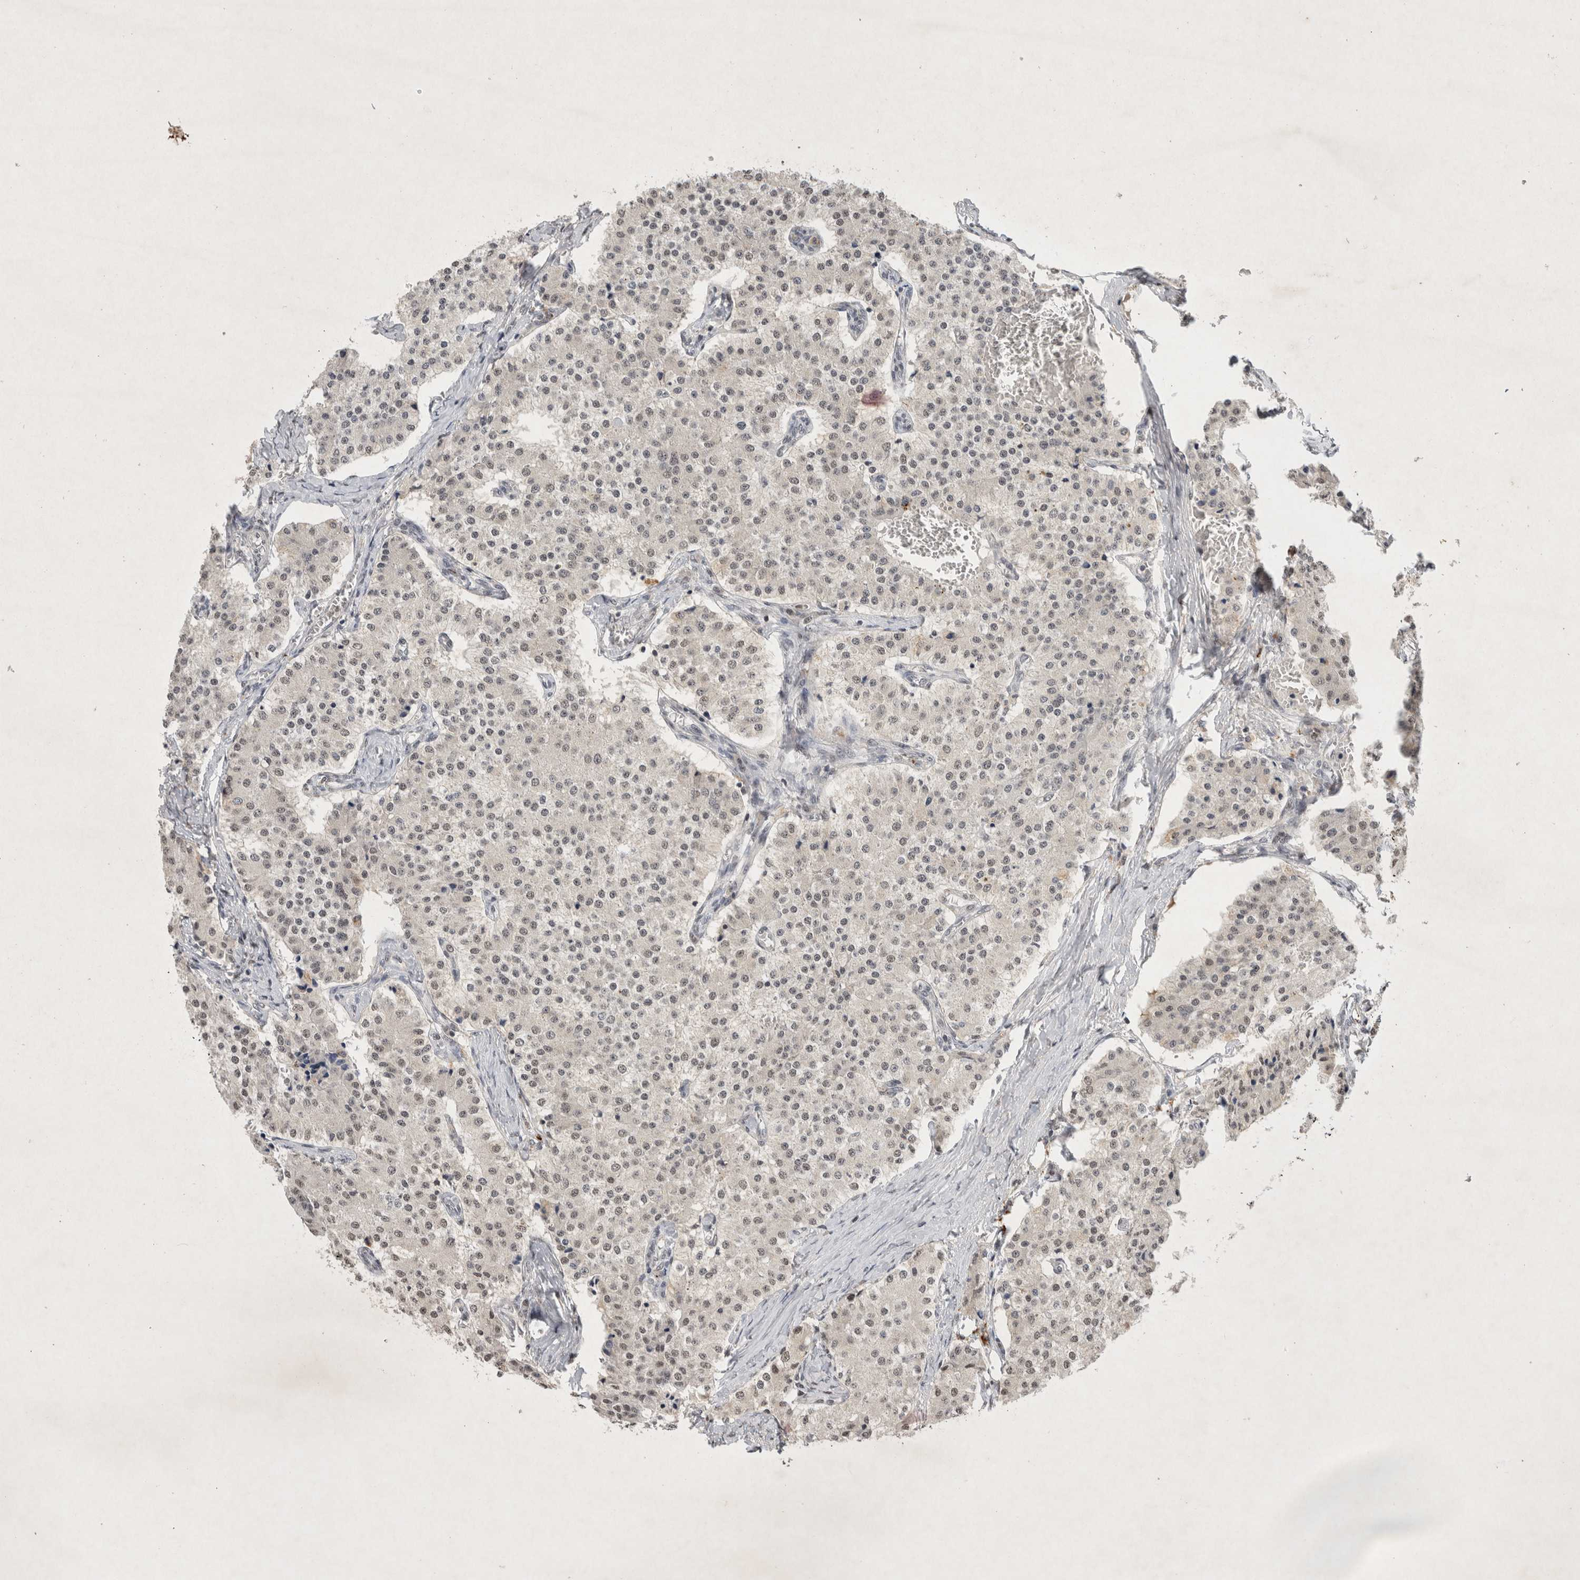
{"staining": {"intensity": "negative", "quantity": "none", "location": "none"}, "tissue": "carcinoid", "cell_type": "Tumor cells", "image_type": "cancer", "snomed": [{"axis": "morphology", "description": "Carcinoid, malignant, NOS"}, {"axis": "topography", "description": "Colon"}], "caption": "The image exhibits no significant staining in tumor cells of carcinoid.", "gene": "XRCC5", "patient": {"sex": "female", "age": 52}}